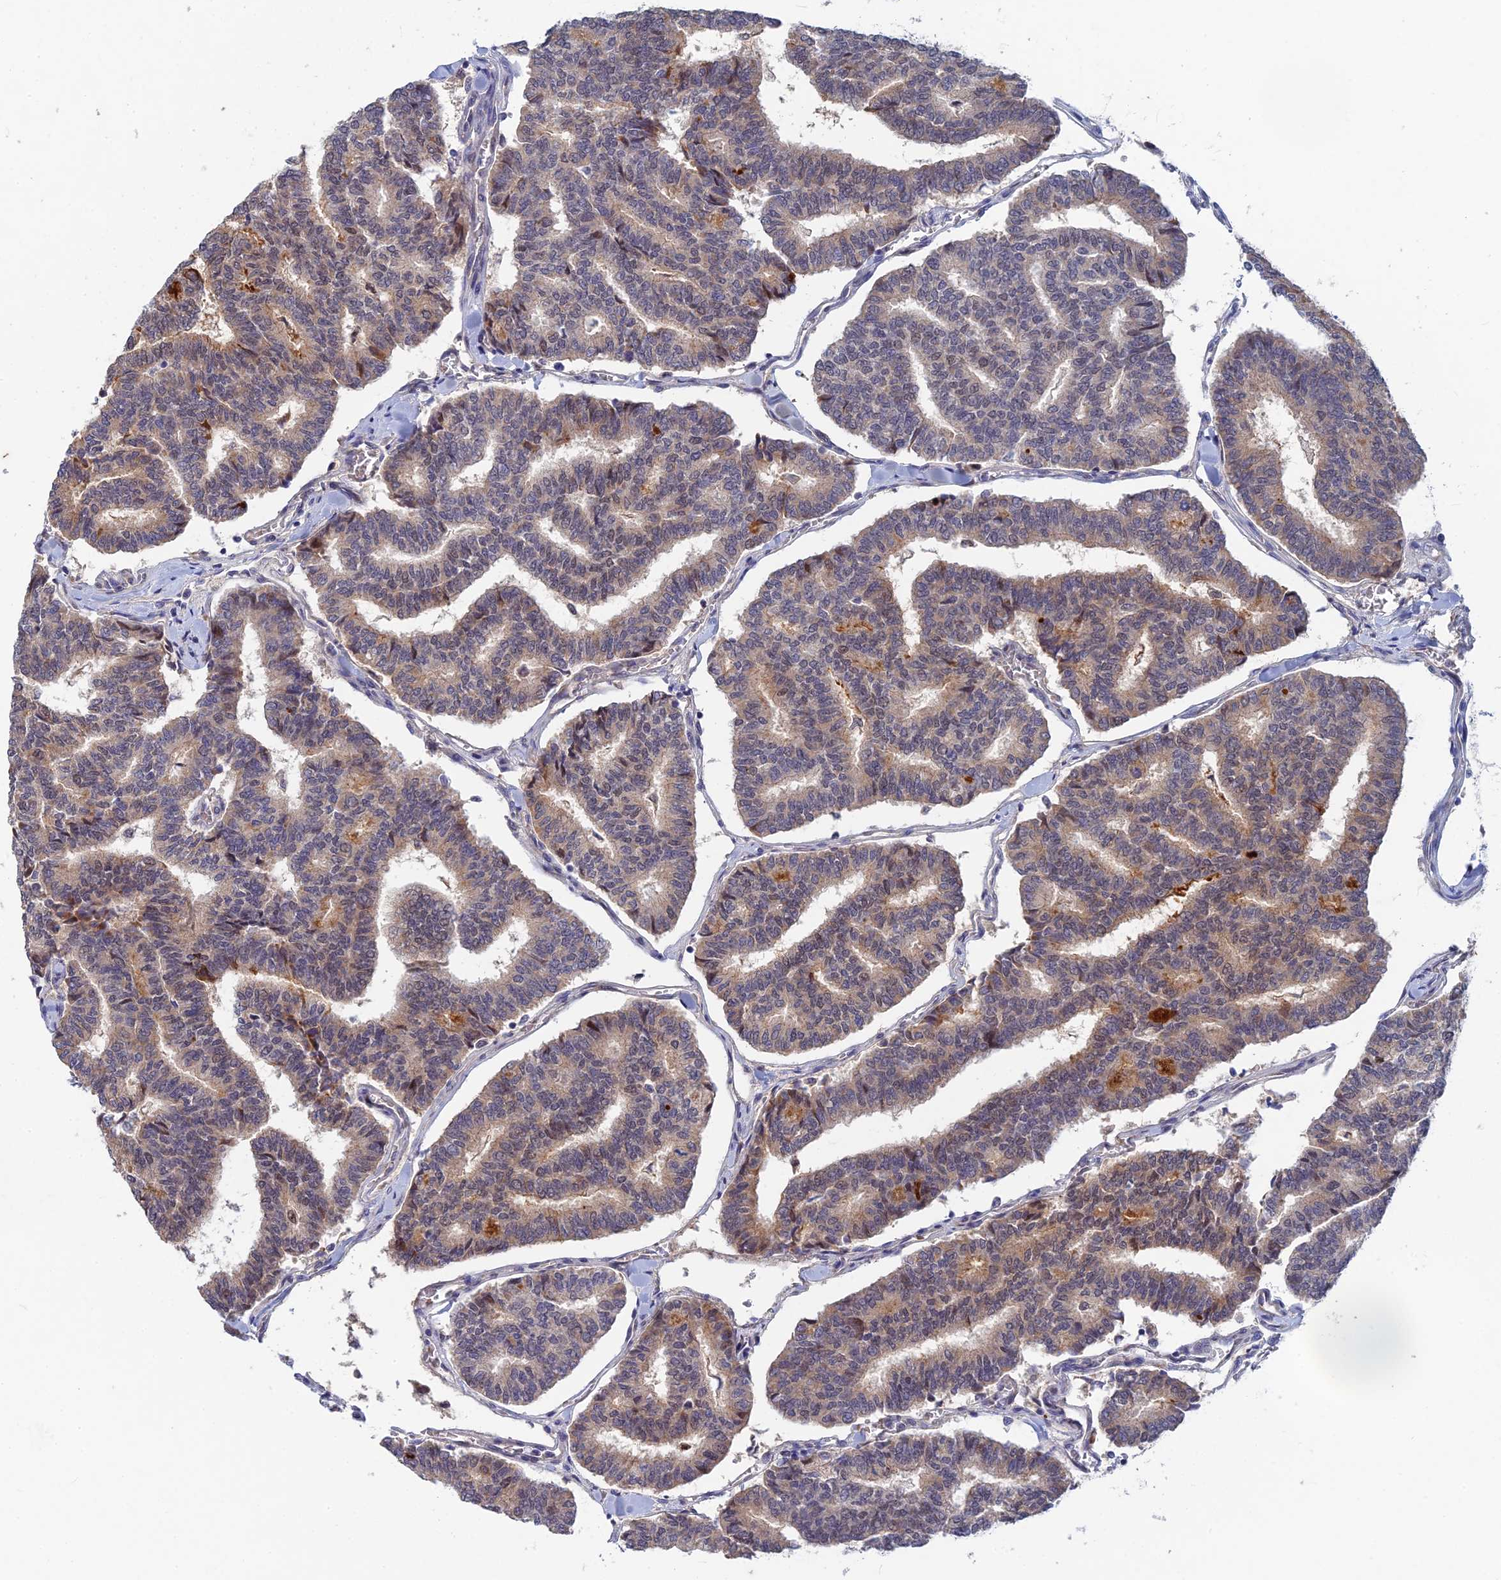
{"staining": {"intensity": "weak", "quantity": "25%-75%", "location": "cytoplasmic/membranous"}, "tissue": "thyroid cancer", "cell_type": "Tumor cells", "image_type": "cancer", "snomed": [{"axis": "morphology", "description": "Papillary adenocarcinoma, NOS"}, {"axis": "topography", "description": "Thyroid gland"}], "caption": "DAB (3,3'-diaminobenzidine) immunohistochemical staining of papillary adenocarcinoma (thyroid) shows weak cytoplasmic/membranous protein staining in about 25%-75% of tumor cells. The protein is stained brown, and the nuclei are stained in blue (DAB IHC with brightfield microscopy, high magnification).", "gene": "GIPC1", "patient": {"sex": "female", "age": 35}}